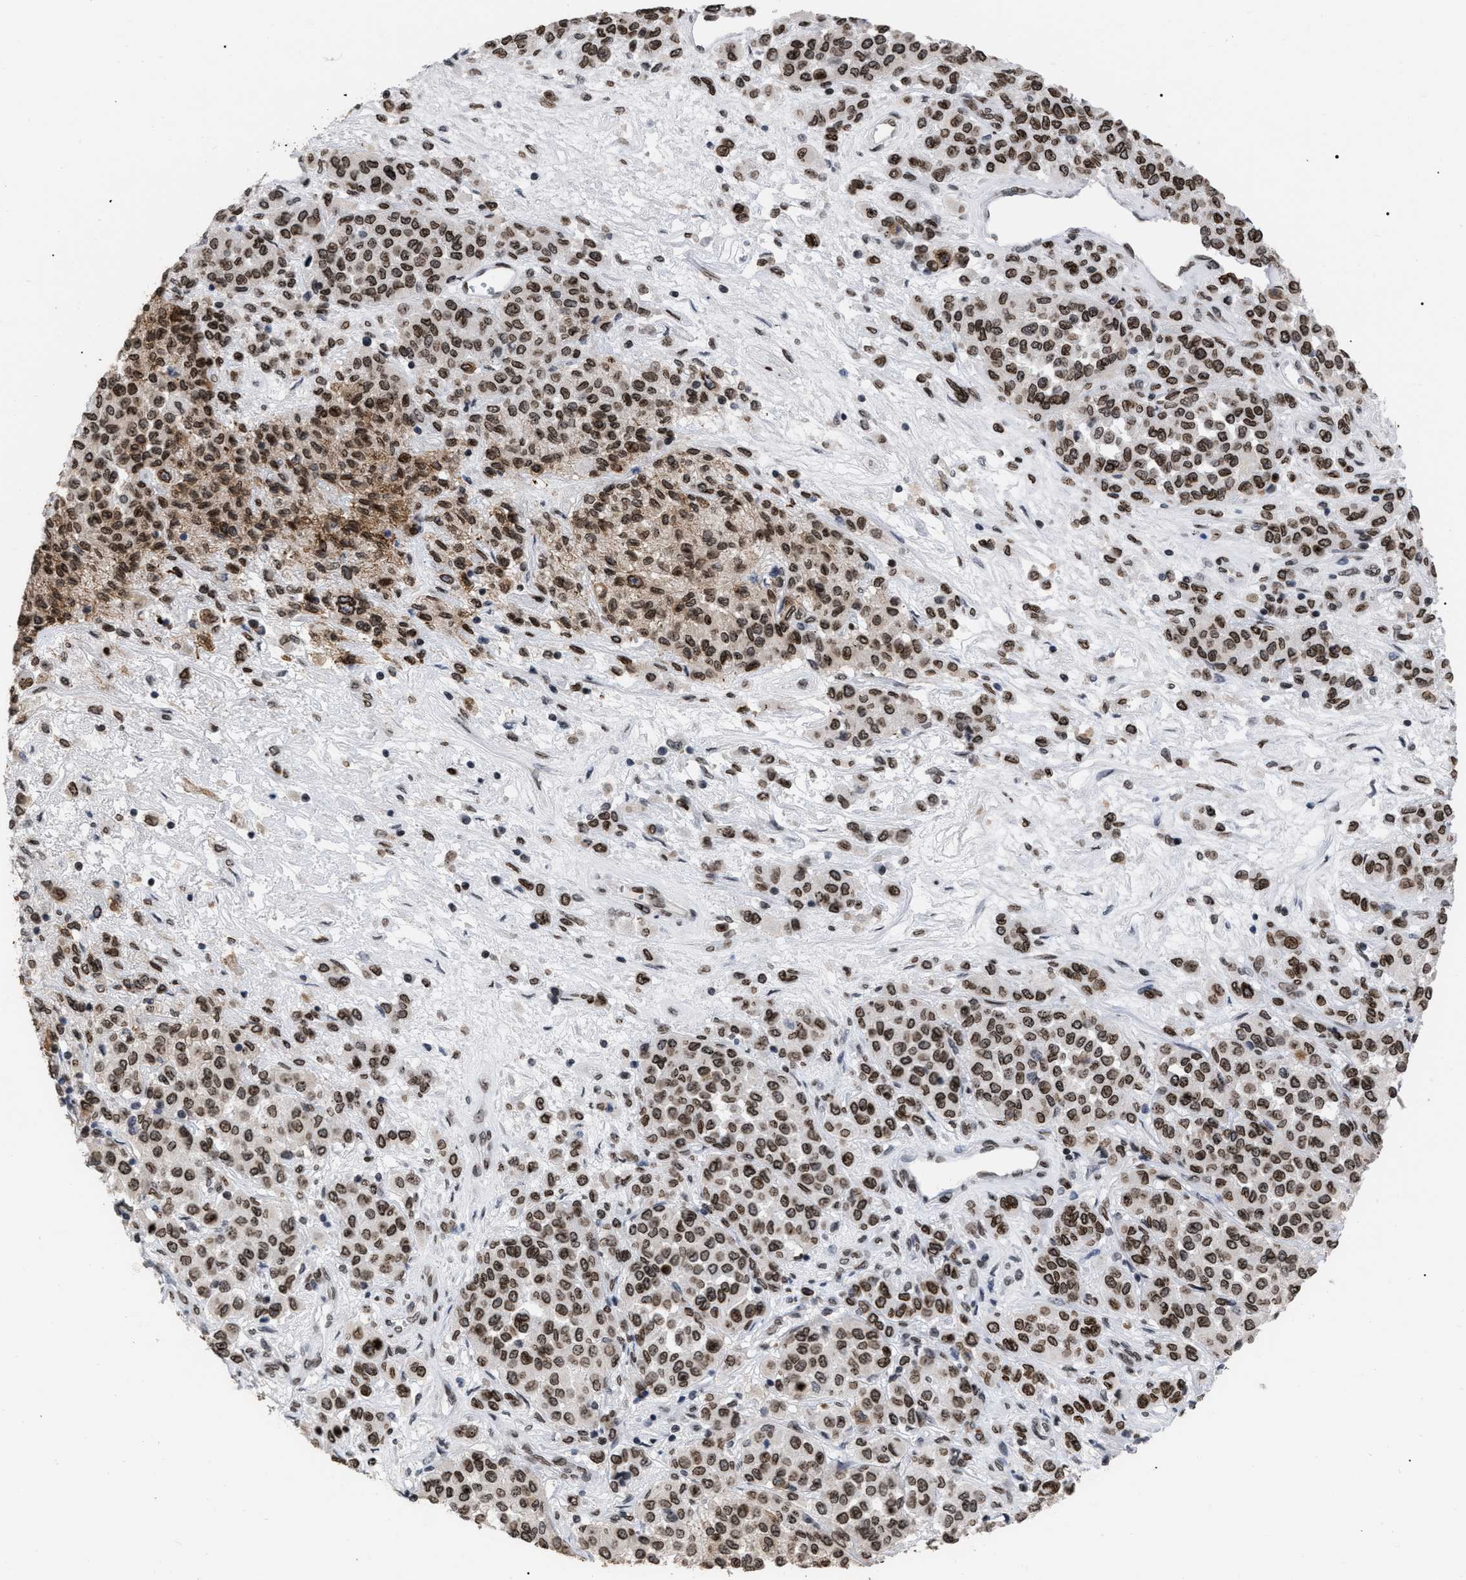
{"staining": {"intensity": "moderate", "quantity": ">75%", "location": "cytoplasmic/membranous,nuclear"}, "tissue": "melanoma", "cell_type": "Tumor cells", "image_type": "cancer", "snomed": [{"axis": "morphology", "description": "Malignant melanoma, Metastatic site"}, {"axis": "topography", "description": "Pancreas"}], "caption": "Immunohistochemistry (IHC) of human melanoma demonstrates medium levels of moderate cytoplasmic/membranous and nuclear expression in approximately >75% of tumor cells.", "gene": "TPR", "patient": {"sex": "female", "age": 30}}